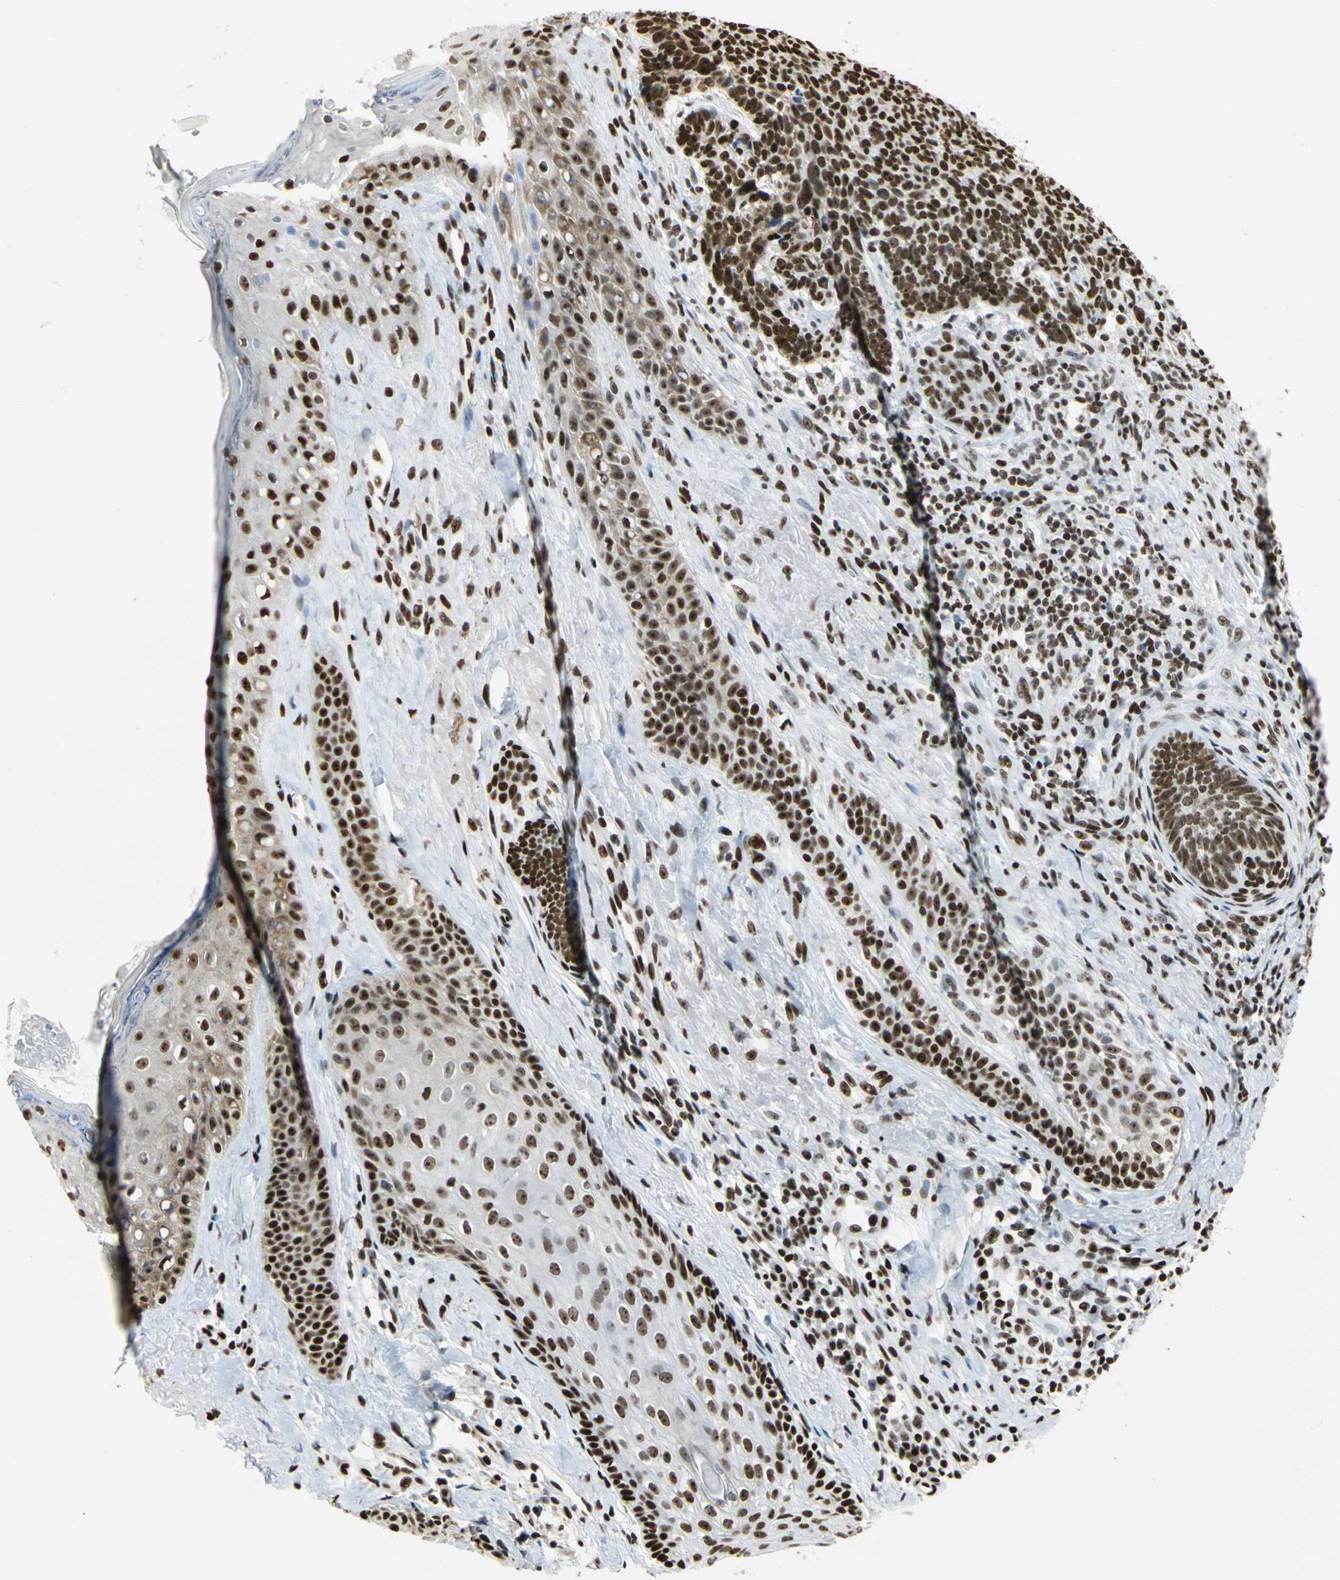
{"staining": {"intensity": "strong", "quantity": ">75%", "location": "nuclear"}, "tissue": "skin cancer", "cell_type": "Tumor cells", "image_type": "cancer", "snomed": [{"axis": "morphology", "description": "Basal cell carcinoma"}, {"axis": "topography", "description": "Skin"}], "caption": "Brown immunohistochemical staining in human skin cancer (basal cell carcinoma) demonstrates strong nuclear positivity in approximately >75% of tumor cells. Immunohistochemistry stains the protein in brown and the nuclei are stained blue.", "gene": "HMGB1", "patient": {"sex": "male", "age": 84}}